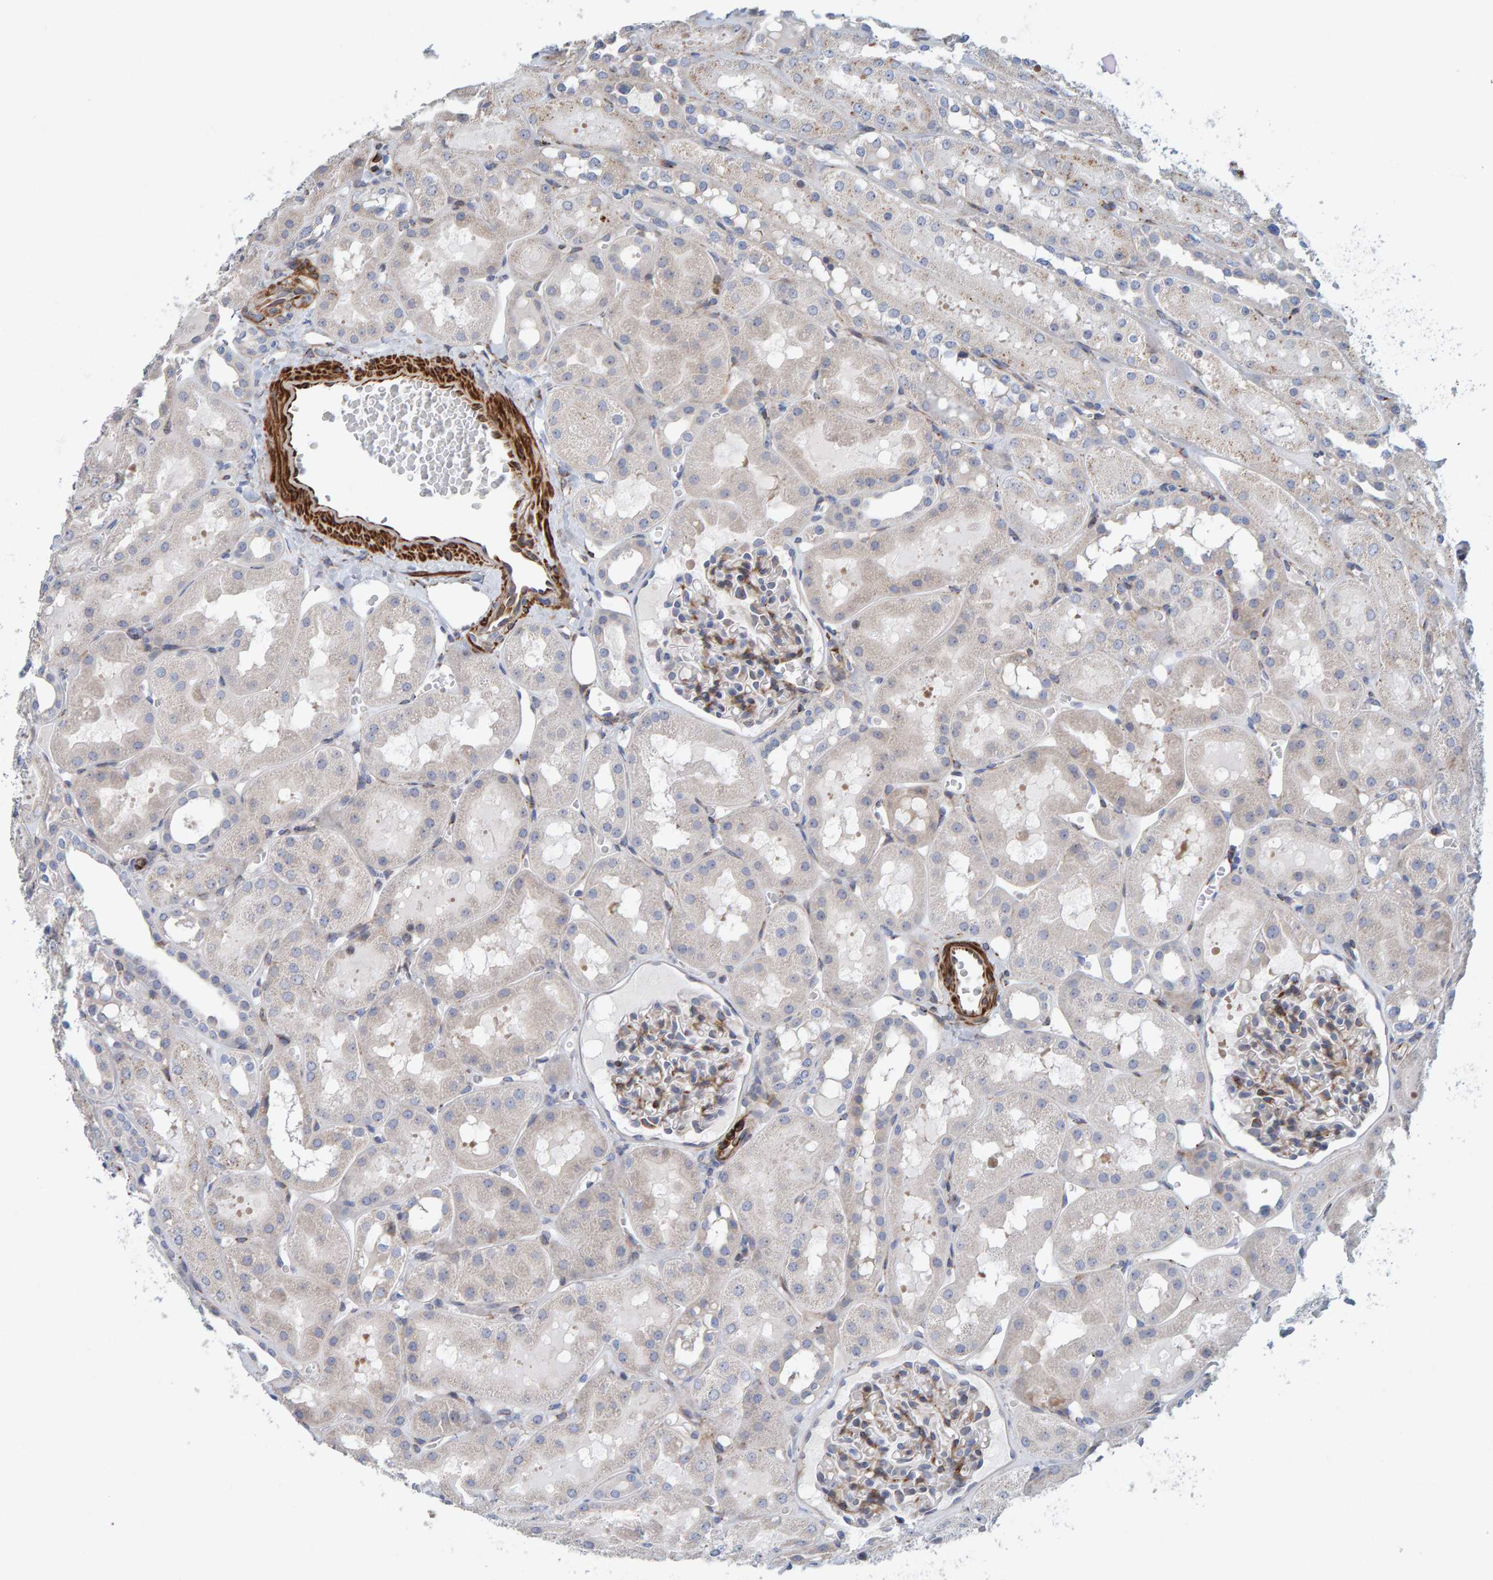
{"staining": {"intensity": "moderate", "quantity": "<25%", "location": "cytoplasmic/membranous"}, "tissue": "kidney", "cell_type": "Cells in glomeruli", "image_type": "normal", "snomed": [{"axis": "morphology", "description": "Normal tissue, NOS"}, {"axis": "topography", "description": "Kidney"}, {"axis": "topography", "description": "Urinary bladder"}], "caption": "Immunohistochemistry (IHC) of normal human kidney shows low levels of moderate cytoplasmic/membranous staining in about <25% of cells in glomeruli.", "gene": "MMP16", "patient": {"sex": "male", "age": 16}}